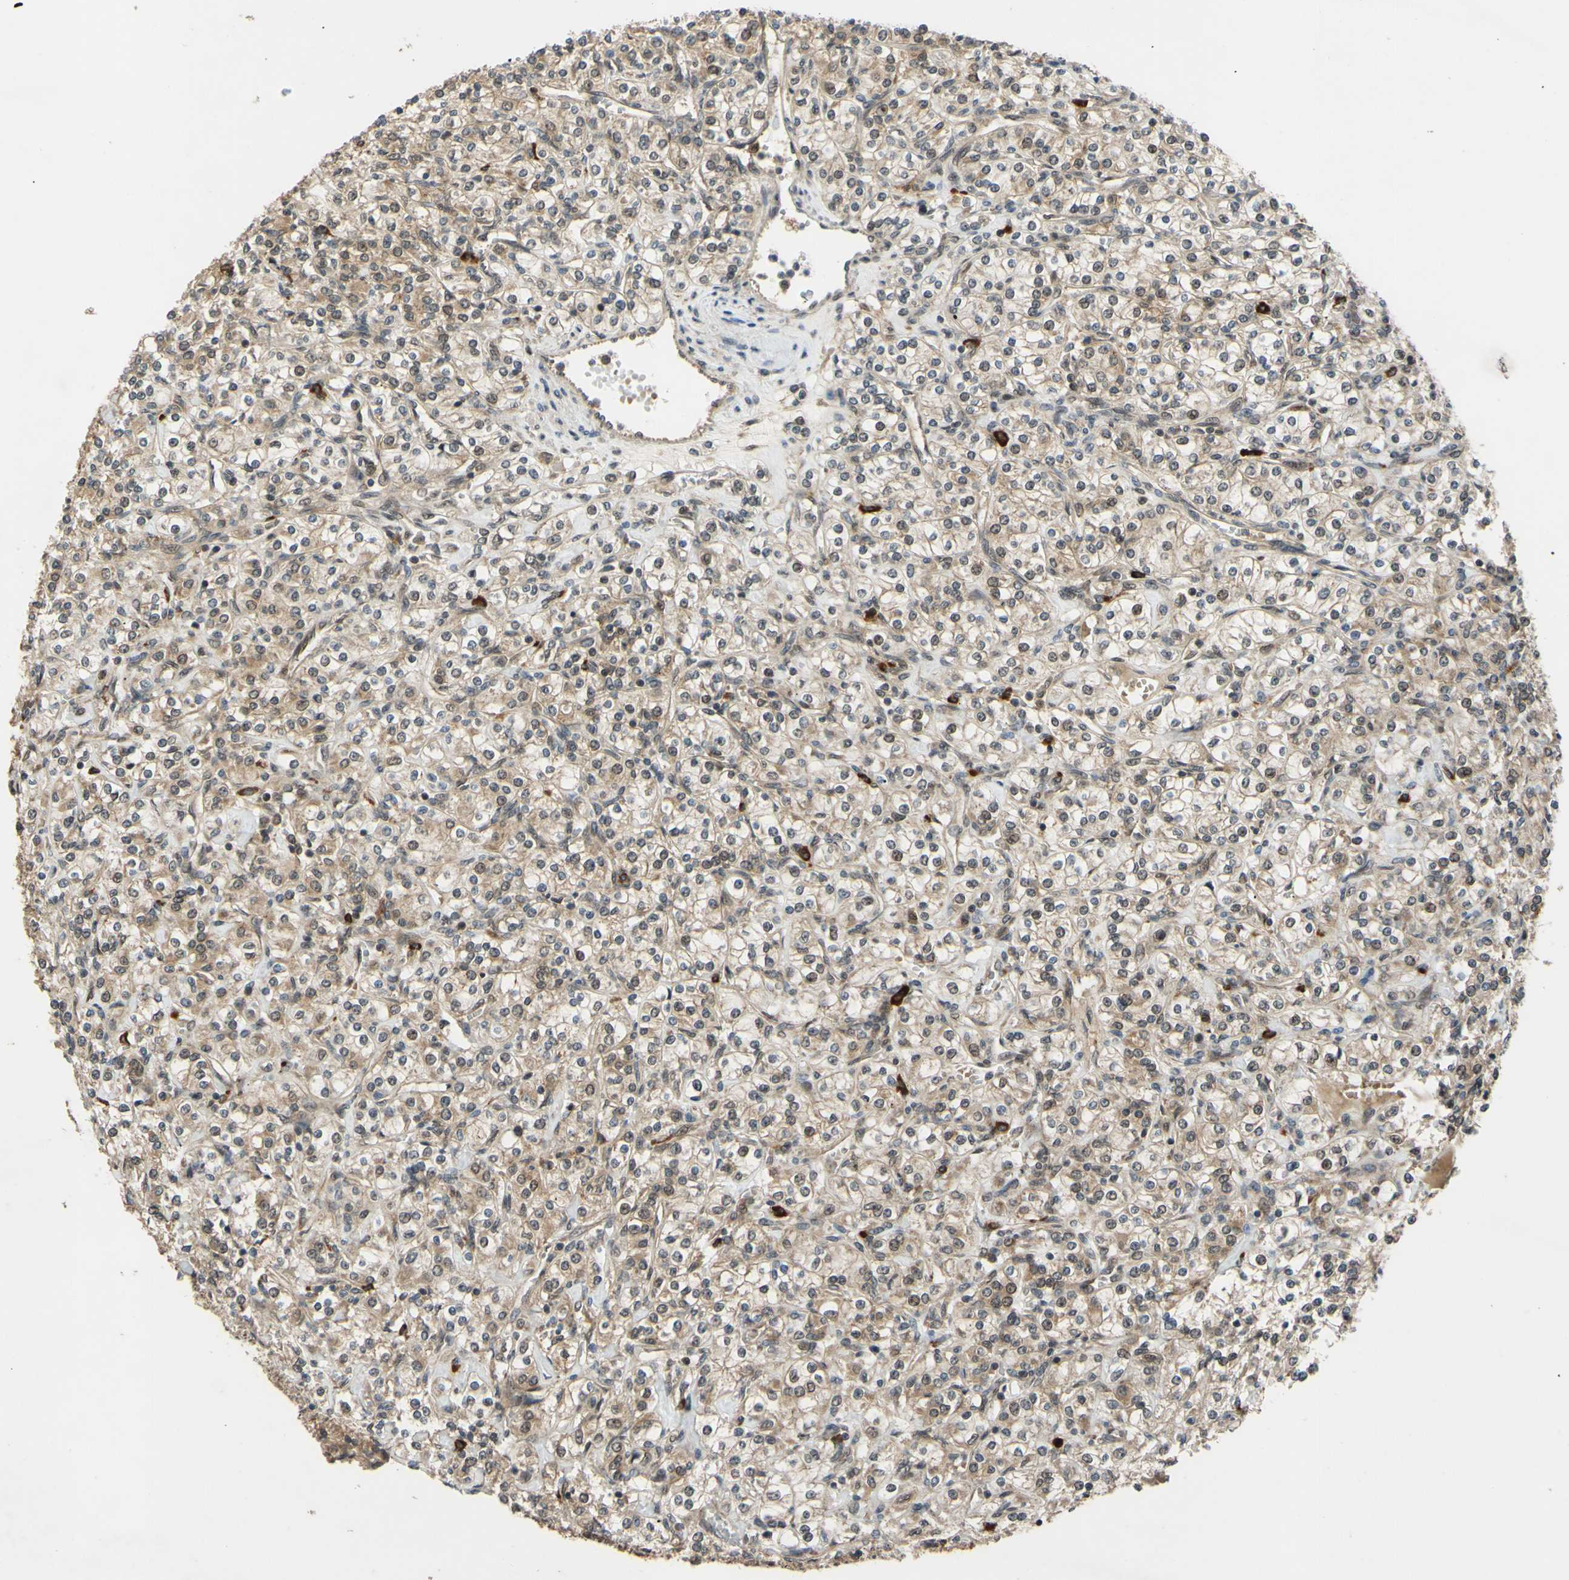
{"staining": {"intensity": "weak", "quantity": ">75%", "location": "cytoplasmic/membranous"}, "tissue": "renal cancer", "cell_type": "Tumor cells", "image_type": "cancer", "snomed": [{"axis": "morphology", "description": "Adenocarcinoma, NOS"}, {"axis": "topography", "description": "Kidney"}], "caption": "The immunohistochemical stain shows weak cytoplasmic/membranous positivity in tumor cells of adenocarcinoma (renal) tissue. The protein of interest is shown in brown color, while the nuclei are stained blue.", "gene": "ABCC8", "patient": {"sex": "male", "age": 77}}